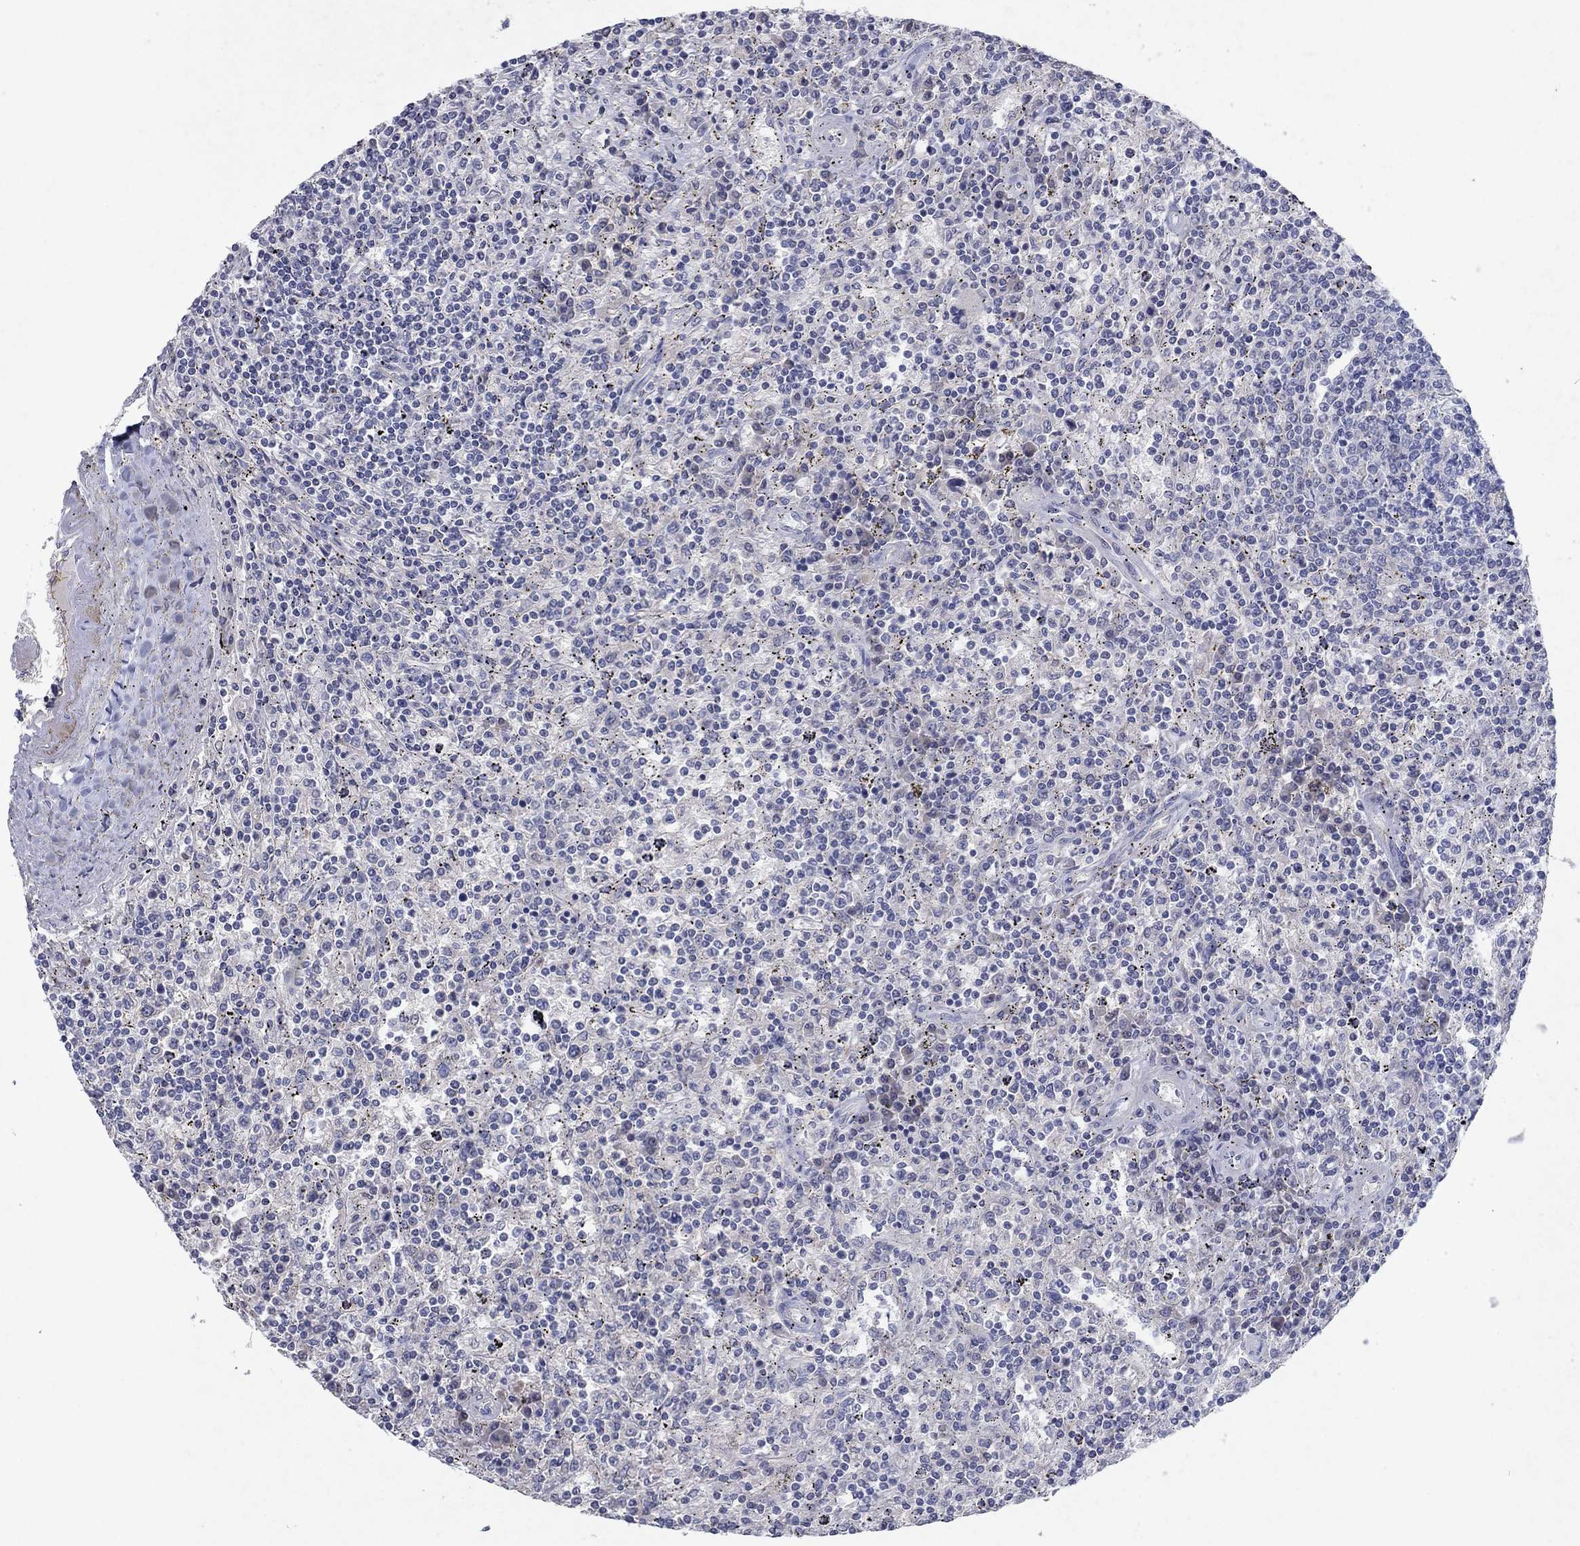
{"staining": {"intensity": "negative", "quantity": "none", "location": "none"}, "tissue": "lymphoma", "cell_type": "Tumor cells", "image_type": "cancer", "snomed": [{"axis": "morphology", "description": "Malignant lymphoma, non-Hodgkin's type, Low grade"}, {"axis": "topography", "description": "Spleen"}], "caption": "The histopathology image displays no staining of tumor cells in lymphoma. The staining was performed using DAB to visualize the protein expression in brown, while the nuclei were stained in blue with hematoxylin (Magnification: 20x).", "gene": "KRT40", "patient": {"sex": "male", "age": 62}}